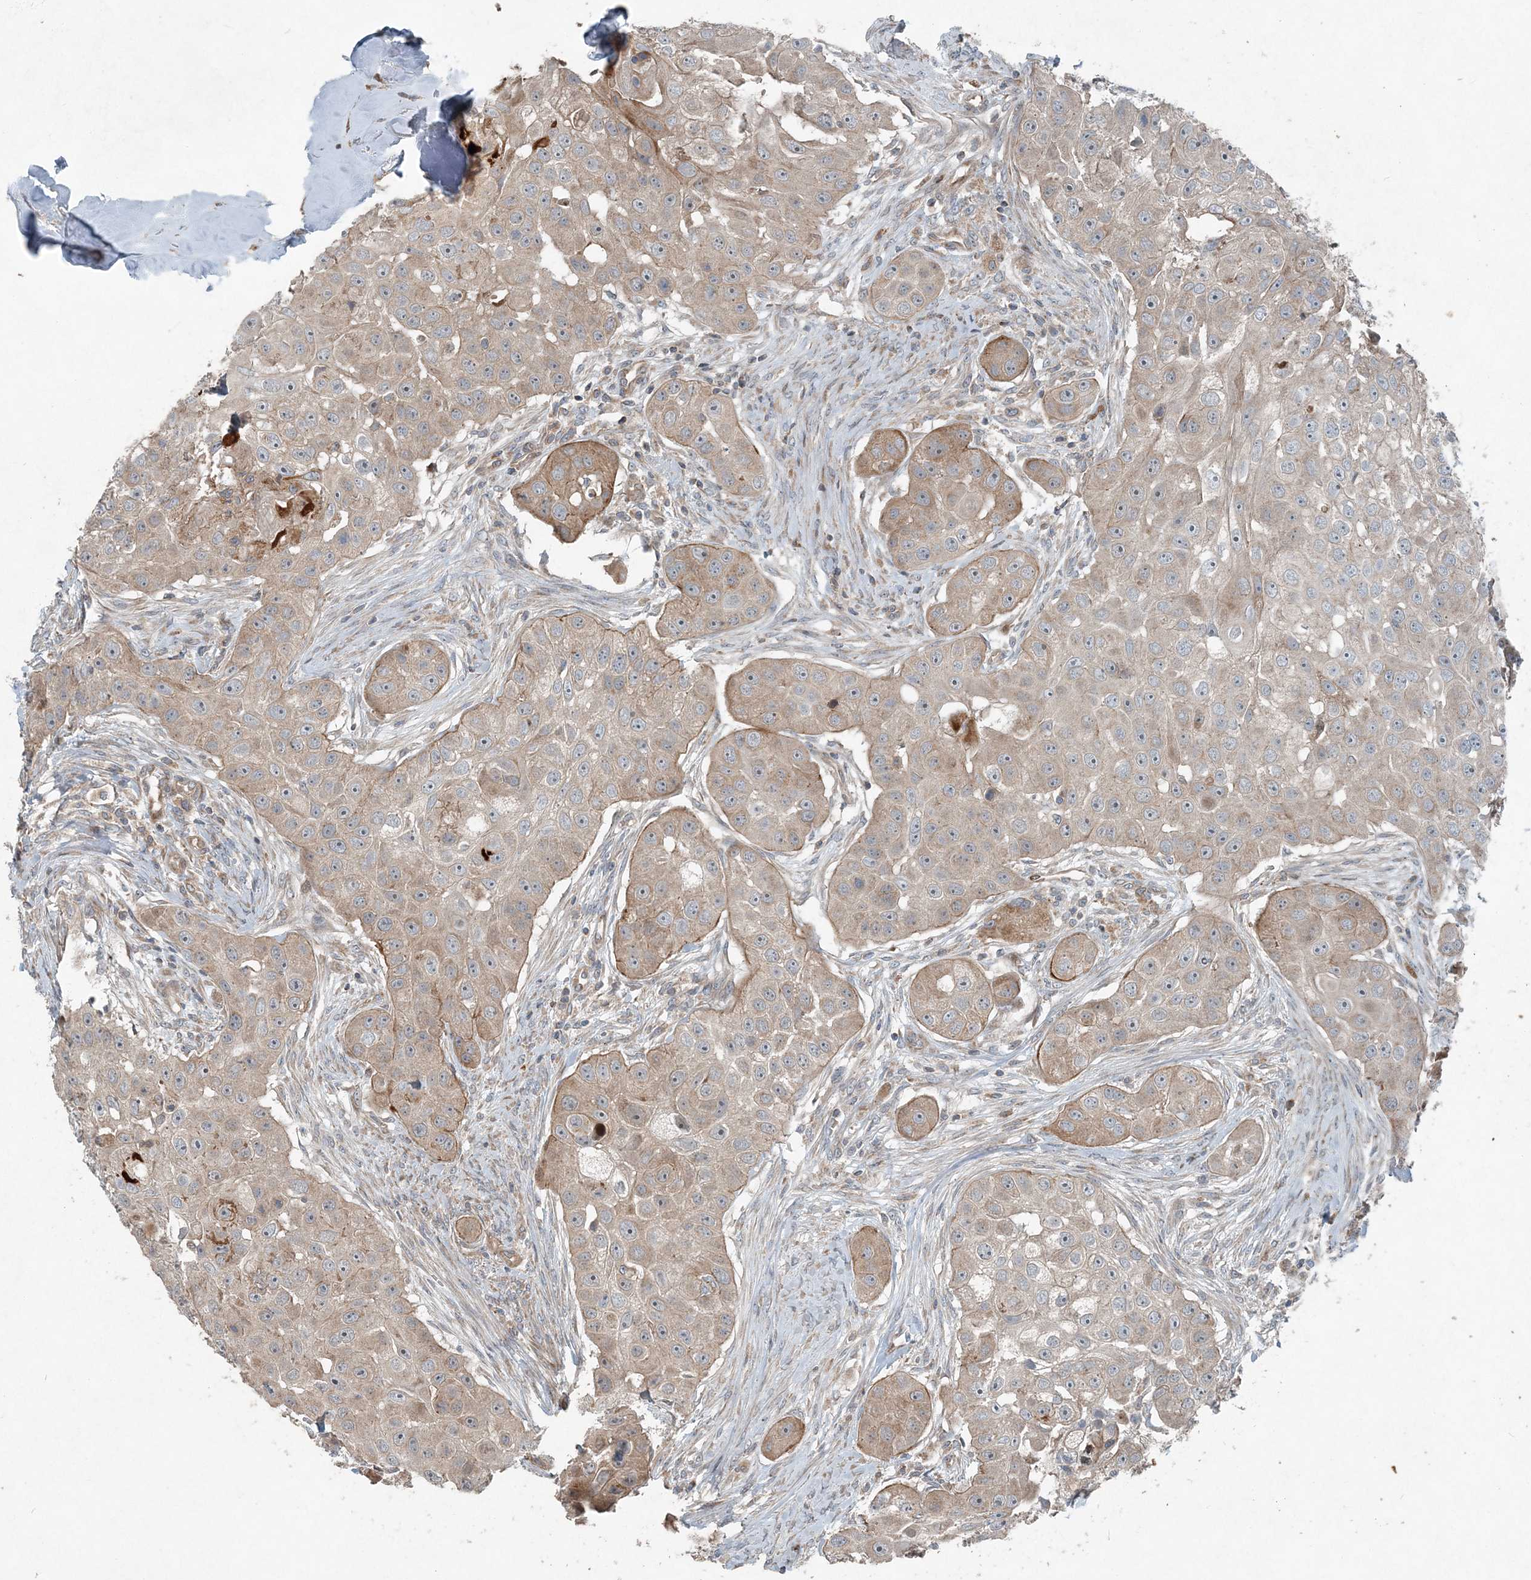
{"staining": {"intensity": "moderate", "quantity": ">75%", "location": "cytoplasmic/membranous"}, "tissue": "head and neck cancer", "cell_type": "Tumor cells", "image_type": "cancer", "snomed": [{"axis": "morphology", "description": "Normal tissue, NOS"}, {"axis": "morphology", "description": "Squamous cell carcinoma, NOS"}, {"axis": "topography", "description": "Skeletal muscle"}, {"axis": "topography", "description": "Head-Neck"}], "caption": "High-magnification brightfield microscopy of head and neck cancer (squamous cell carcinoma) stained with DAB (brown) and counterstained with hematoxylin (blue). tumor cells exhibit moderate cytoplasmic/membranous positivity is identified in about>75% of cells.", "gene": "INTU", "patient": {"sex": "male", "age": 51}}